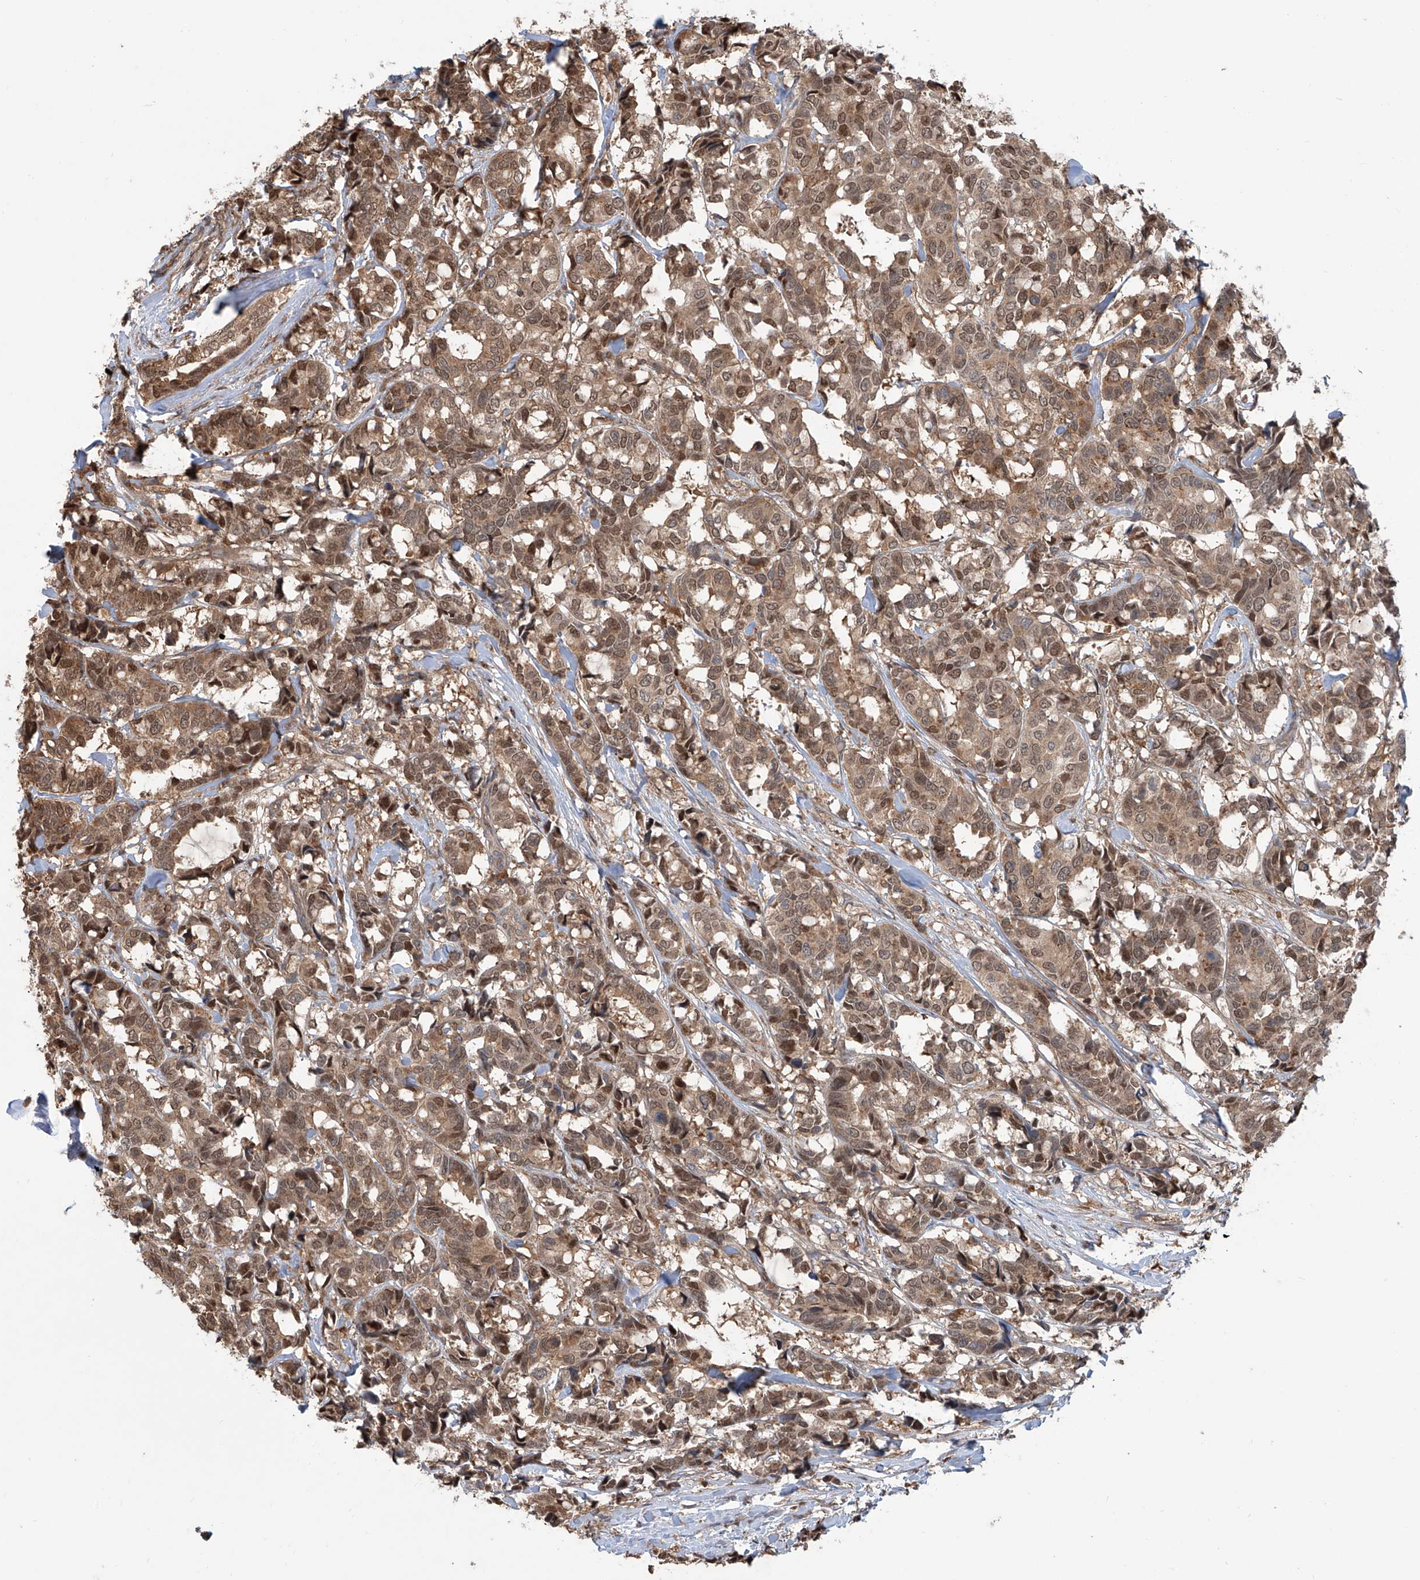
{"staining": {"intensity": "moderate", "quantity": ">75%", "location": "cytoplasmic/membranous,nuclear"}, "tissue": "breast cancer", "cell_type": "Tumor cells", "image_type": "cancer", "snomed": [{"axis": "morphology", "description": "Duct carcinoma"}, {"axis": "topography", "description": "Breast"}], "caption": "An immunohistochemistry (IHC) histopathology image of tumor tissue is shown. Protein staining in brown labels moderate cytoplasmic/membranous and nuclear positivity in breast cancer within tumor cells. (brown staining indicates protein expression, while blue staining denotes nuclei).", "gene": "HOXC8", "patient": {"sex": "female", "age": 87}}